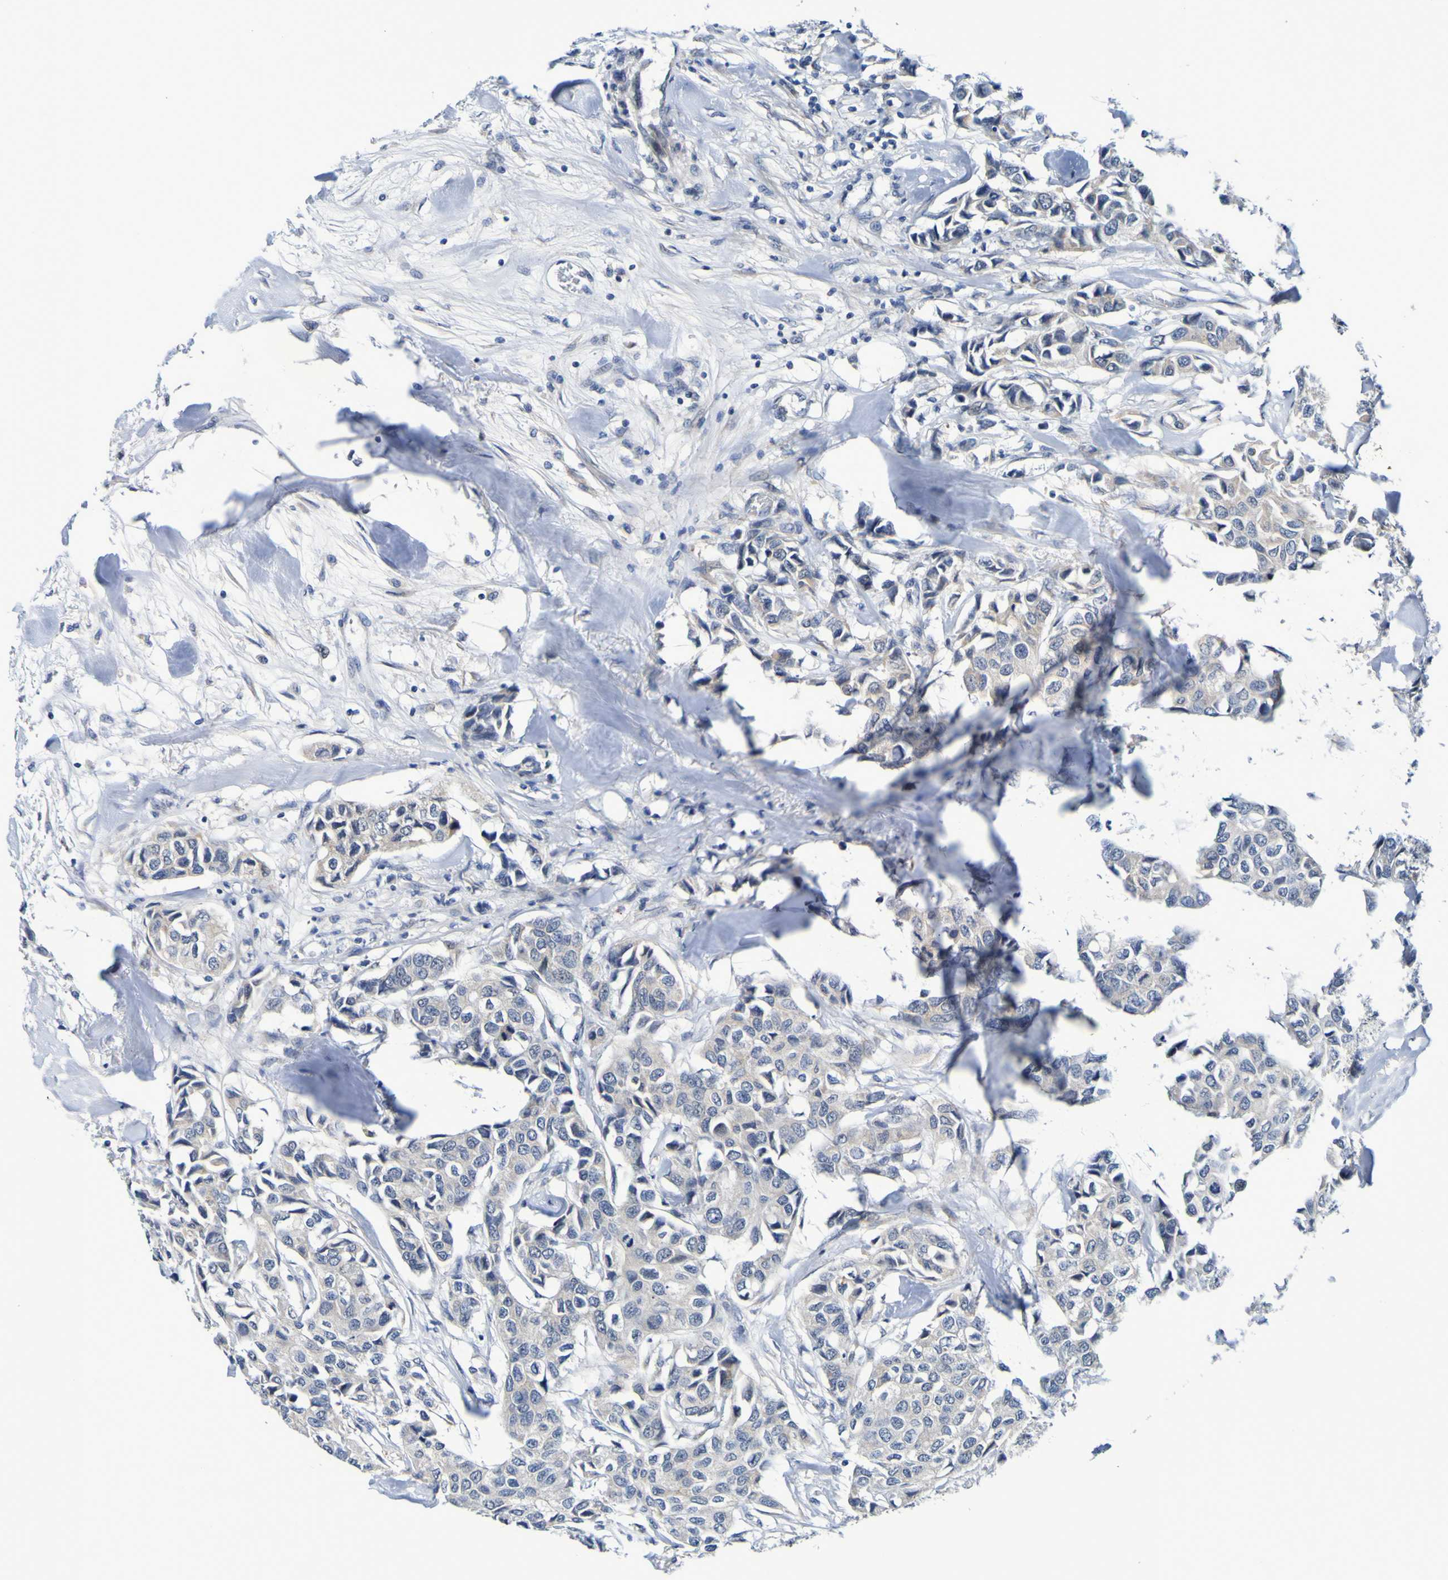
{"staining": {"intensity": "weak", "quantity": "<25%", "location": "cytoplasmic/membranous"}, "tissue": "breast cancer", "cell_type": "Tumor cells", "image_type": "cancer", "snomed": [{"axis": "morphology", "description": "Duct carcinoma"}, {"axis": "topography", "description": "Breast"}], "caption": "Protein analysis of infiltrating ductal carcinoma (breast) shows no significant staining in tumor cells. (Brightfield microscopy of DAB (3,3'-diaminobenzidine) immunohistochemistry at high magnification).", "gene": "VMA21", "patient": {"sex": "female", "age": 80}}